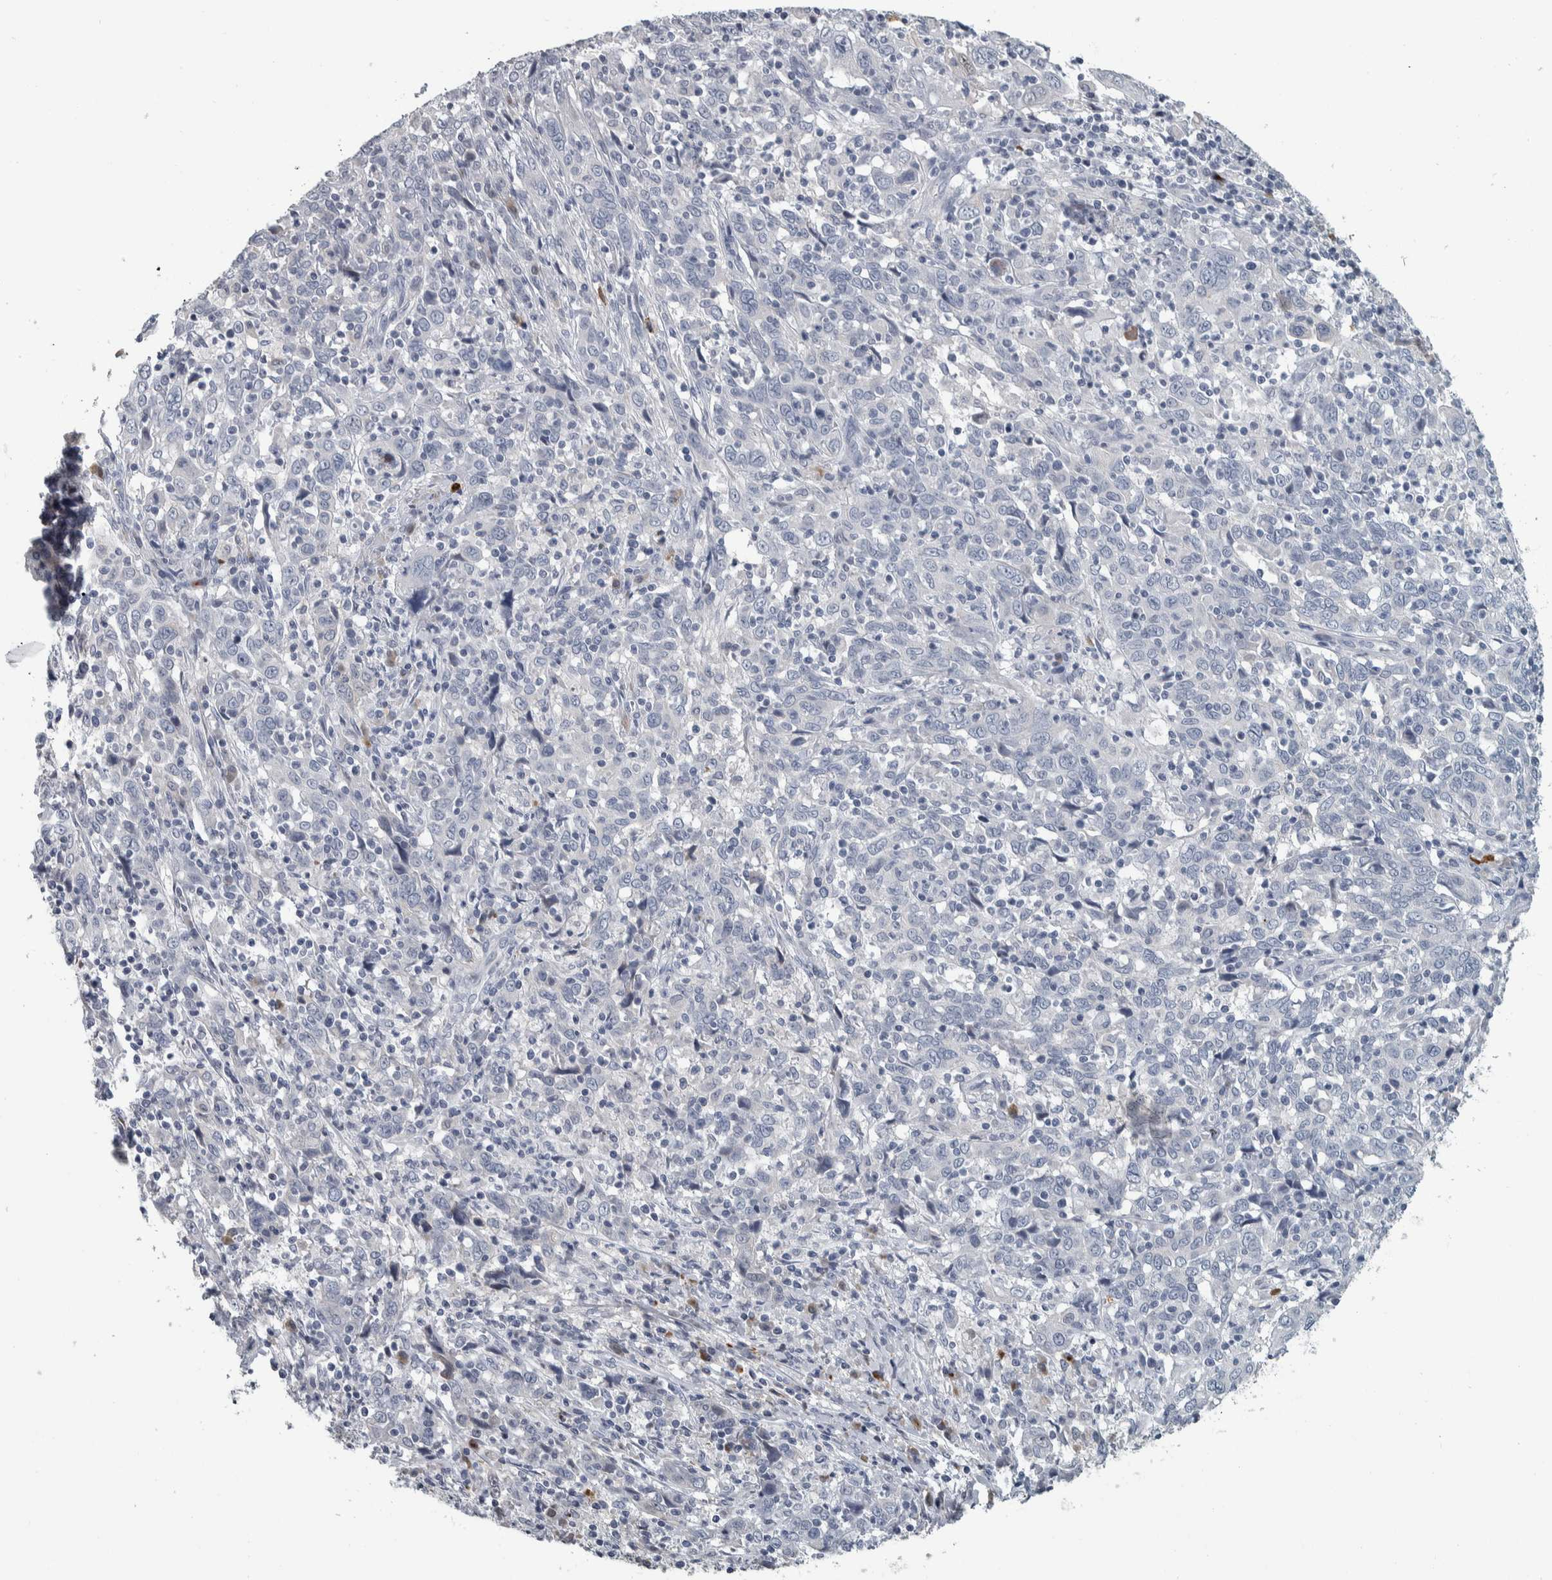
{"staining": {"intensity": "negative", "quantity": "none", "location": "none"}, "tissue": "cervical cancer", "cell_type": "Tumor cells", "image_type": "cancer", "snomed": [{"axis": "morphology", "description": "Squamous cell carcinoma, NOS"}, {"axis": "topography", "description": "Cervix"}], "caption": "The immunohistochemistry (IHC) image has no significant staining in tumor cells of cervical squamous cell carcinoma tissue. (Stains: DAB (3,3'-diaminobenzidine) IHC with hematoxylin counter stain, Microscopy: brightfield microscopy at high magnification).", "gene": "CAVIN4", "patient": {"sex": "female", "age": 46}}